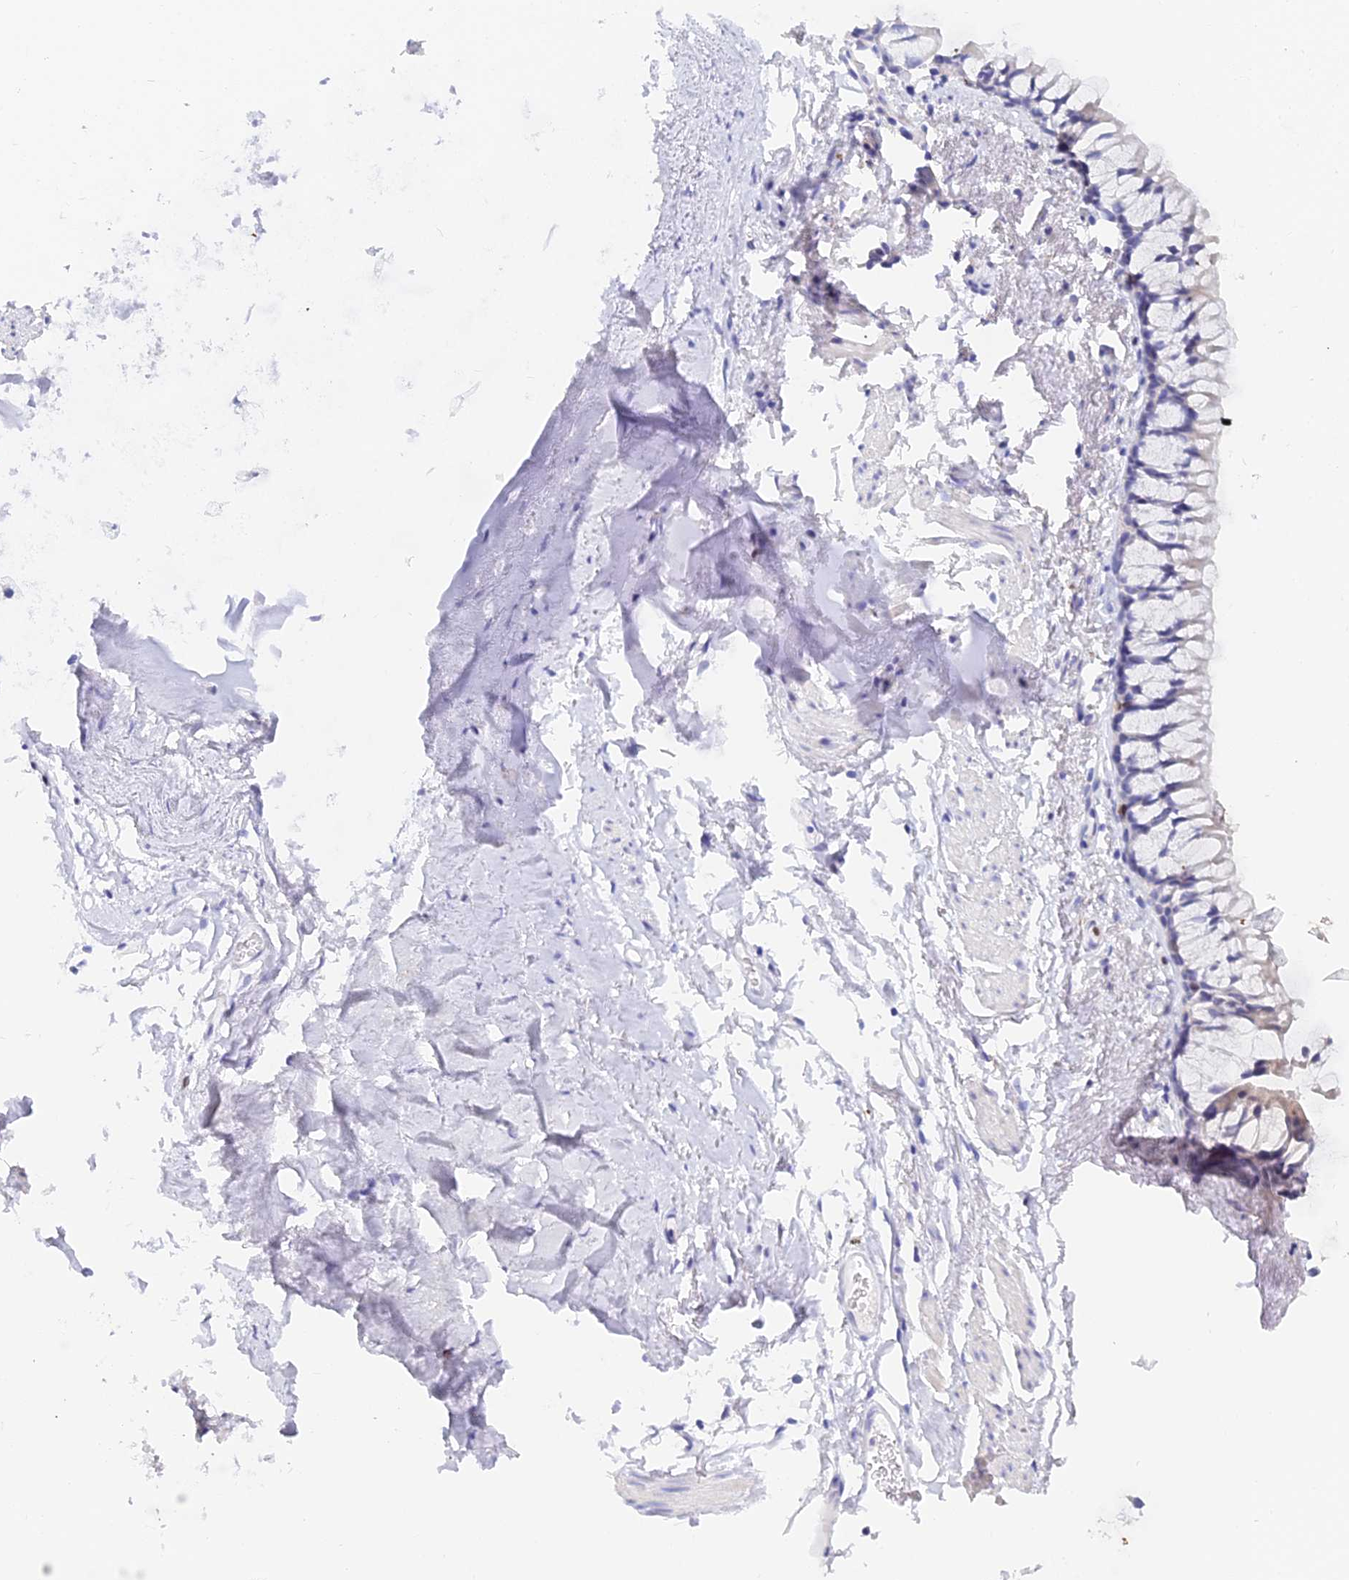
{"staining": {"intensity": "negative", "quantity": "none", "location": "none"}, "tissue": "adipose tissue", "cell_type": "Adipocytes", "image_type": "normal", "snomed": [{"axis": "morphology", "description": "Normal tissue, NOS"}, {"axis": "topography", "description": "Cartilage tissue"}, {"axis": "topography", "description": "Bronchus"}], "caption": "The photomicrograph shows no significant expression in adipocytes of adipose tissue. (DAB (3,3'-diaminobenzidine) immunohistochemistry (IHC) with hematoxylin counter stain).", "gene": "MCM2", "patient": {"sex": "female", "age": 73}}